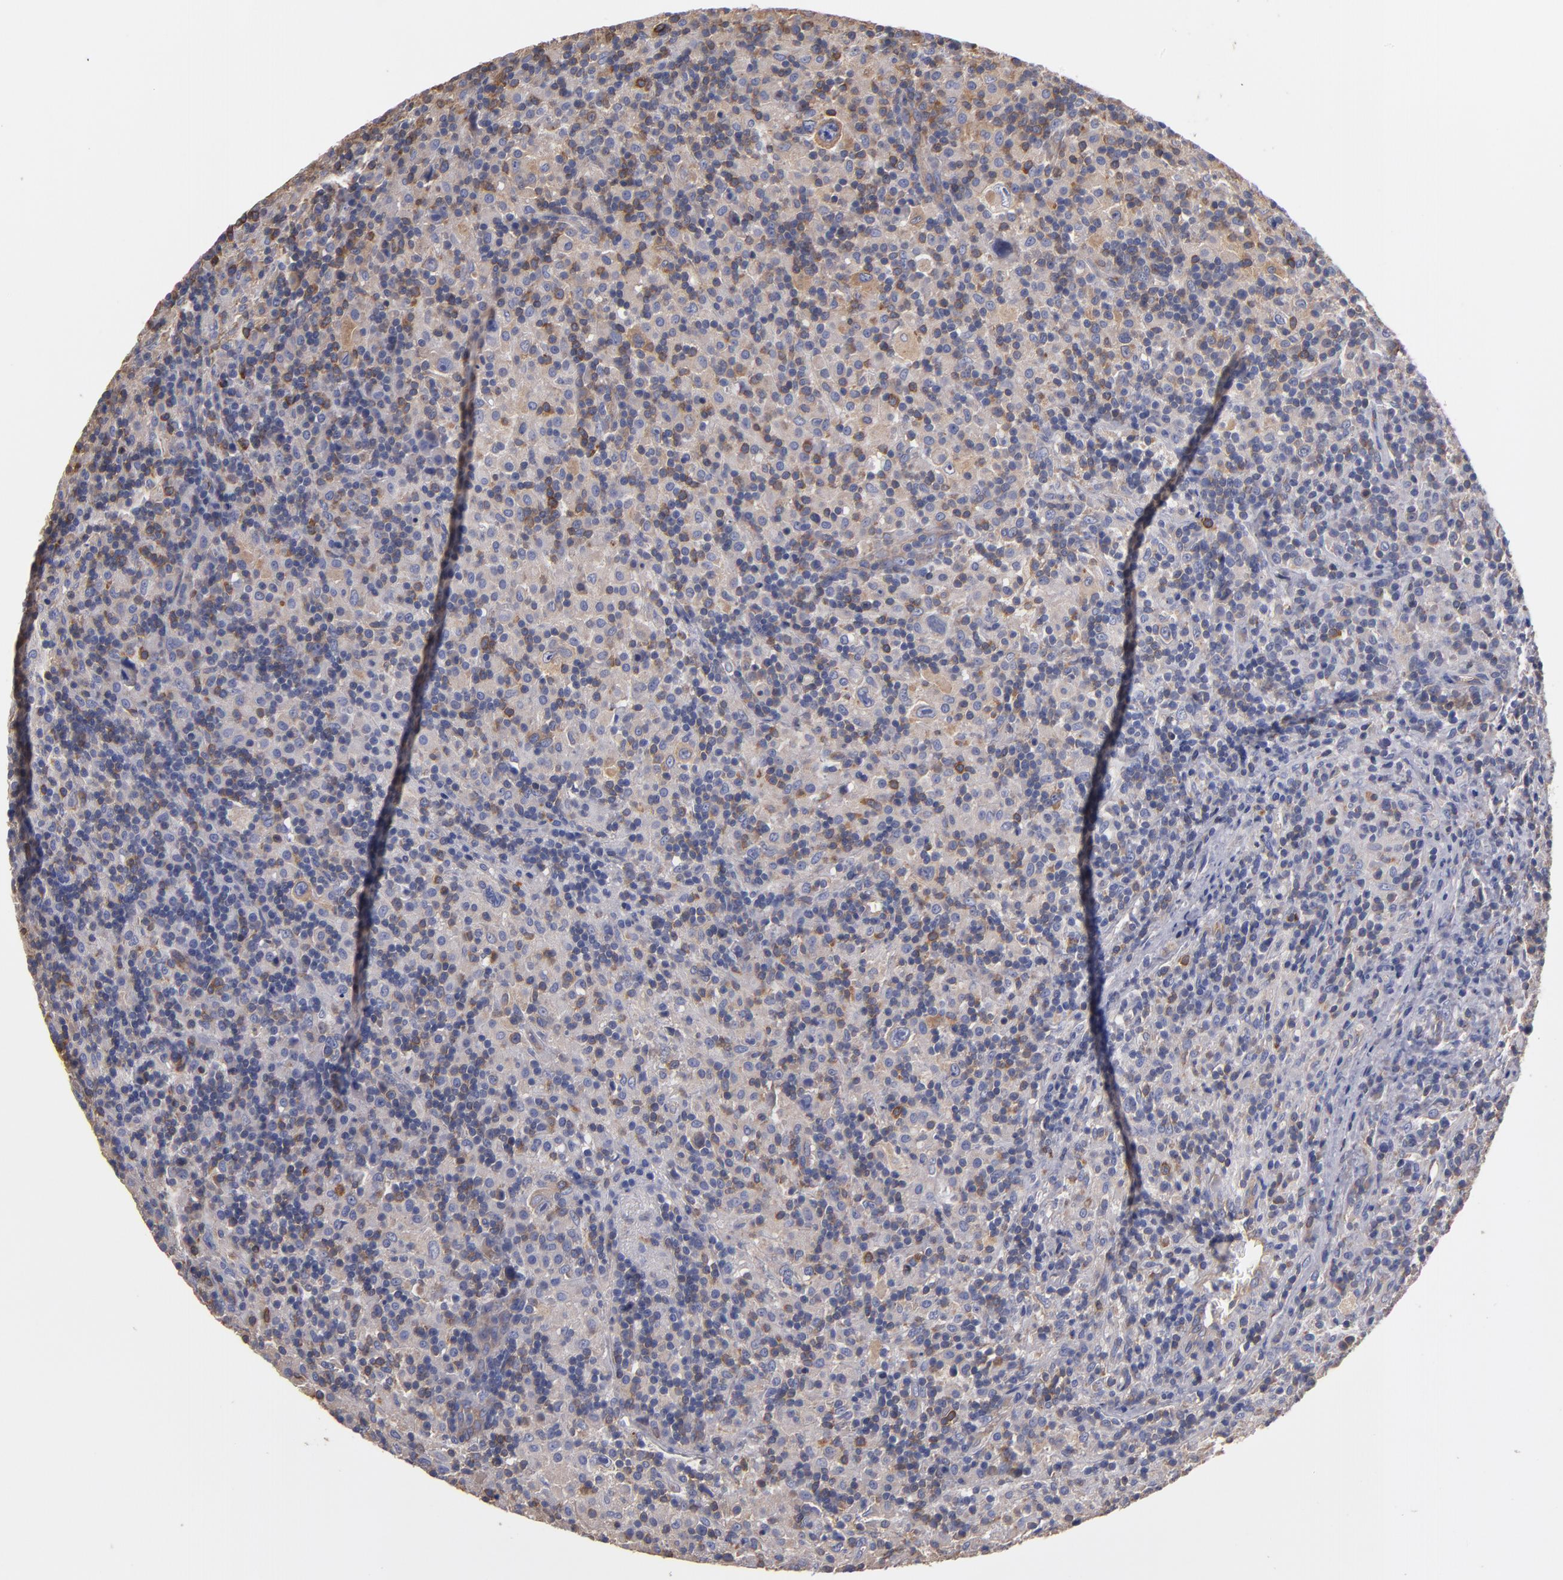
{"staining": {"intensity": "weak", "quantity": "25%-75%", "location": "cytoplasmic/membranous"}, "tissue": "lymphoma", "cell_type": "Tumor cells", "image_type": "cancer", "snomed": [{"axis": "morphology", "description": "Hodgkin's disease, NOS"}, {"axis": "topography", "description": "Lymph node"}], "caption": "Lymphoma was stained to show a protein in brown. There is low levels of weak cytoplasmic/membranous positivity in approximately 25%-75% of tumor cells. Ihc stains the protein of interest in brown and the nuclei are stained blue.", "gene": "ESYT2", "patient": {"sex": "male", "age": 46}}